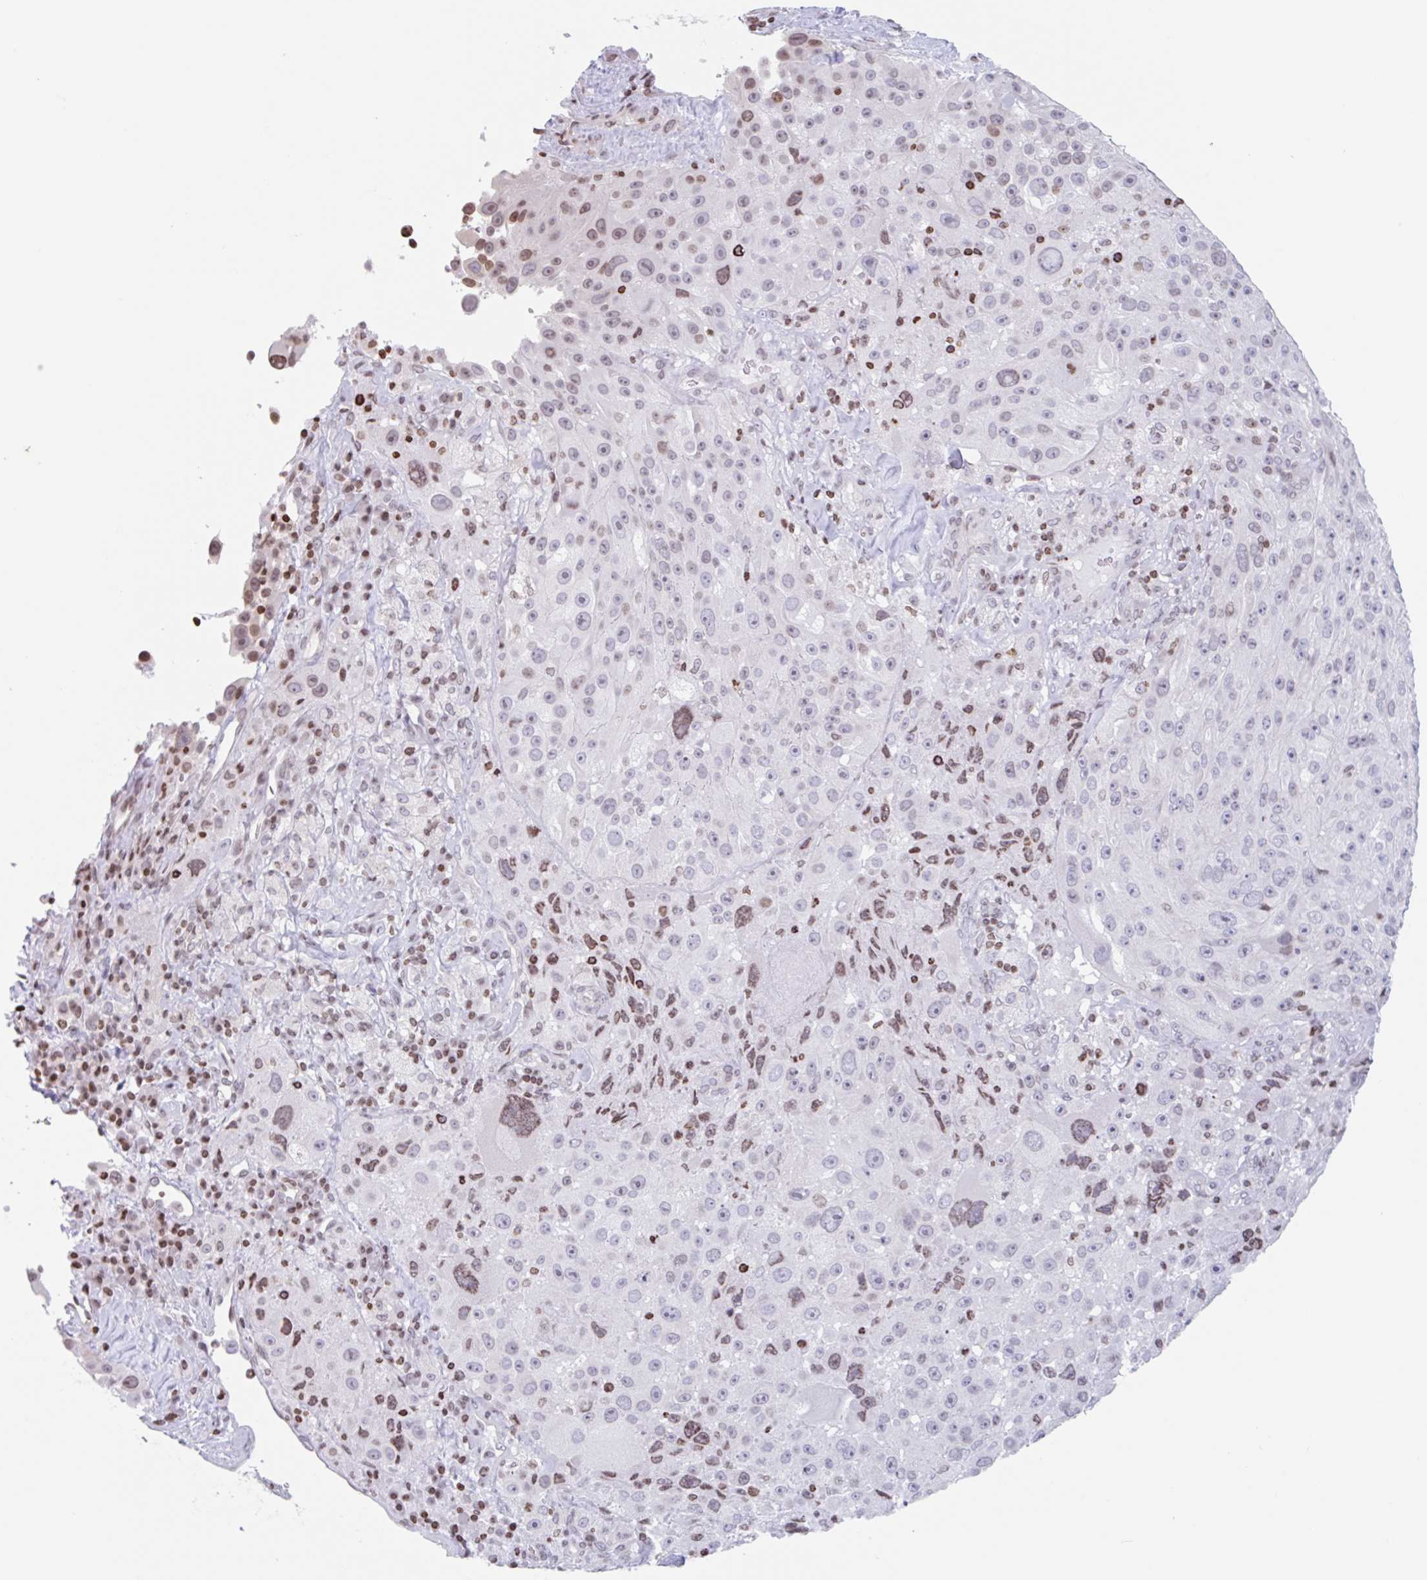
{"staining": {"intensity": "moderate", "quantity": "<25%", "location": "nuclear"}, "tissue": "melanoma", "cell_type": "Tumor cells", "image_type": "cancer", "snomed": [{"axis": "morphology", "description": "Malignant melanoma, Metastatic site"}, {"axis": "topography", "description": "Lymph node"}], "caption": "Immunohistochemistry staining of malignant melanoma (metastatic site), which shows low levels of moderate nuclear expression in about <25% of tumor cells indicating moderate nuclear protein expression. The staining was performed using DAB (brown) for protein detection and nuclei were counterstained in hematoxylin (blue).", "gene": "NOL6", "patient": {"sex": "male", "age": 62}}